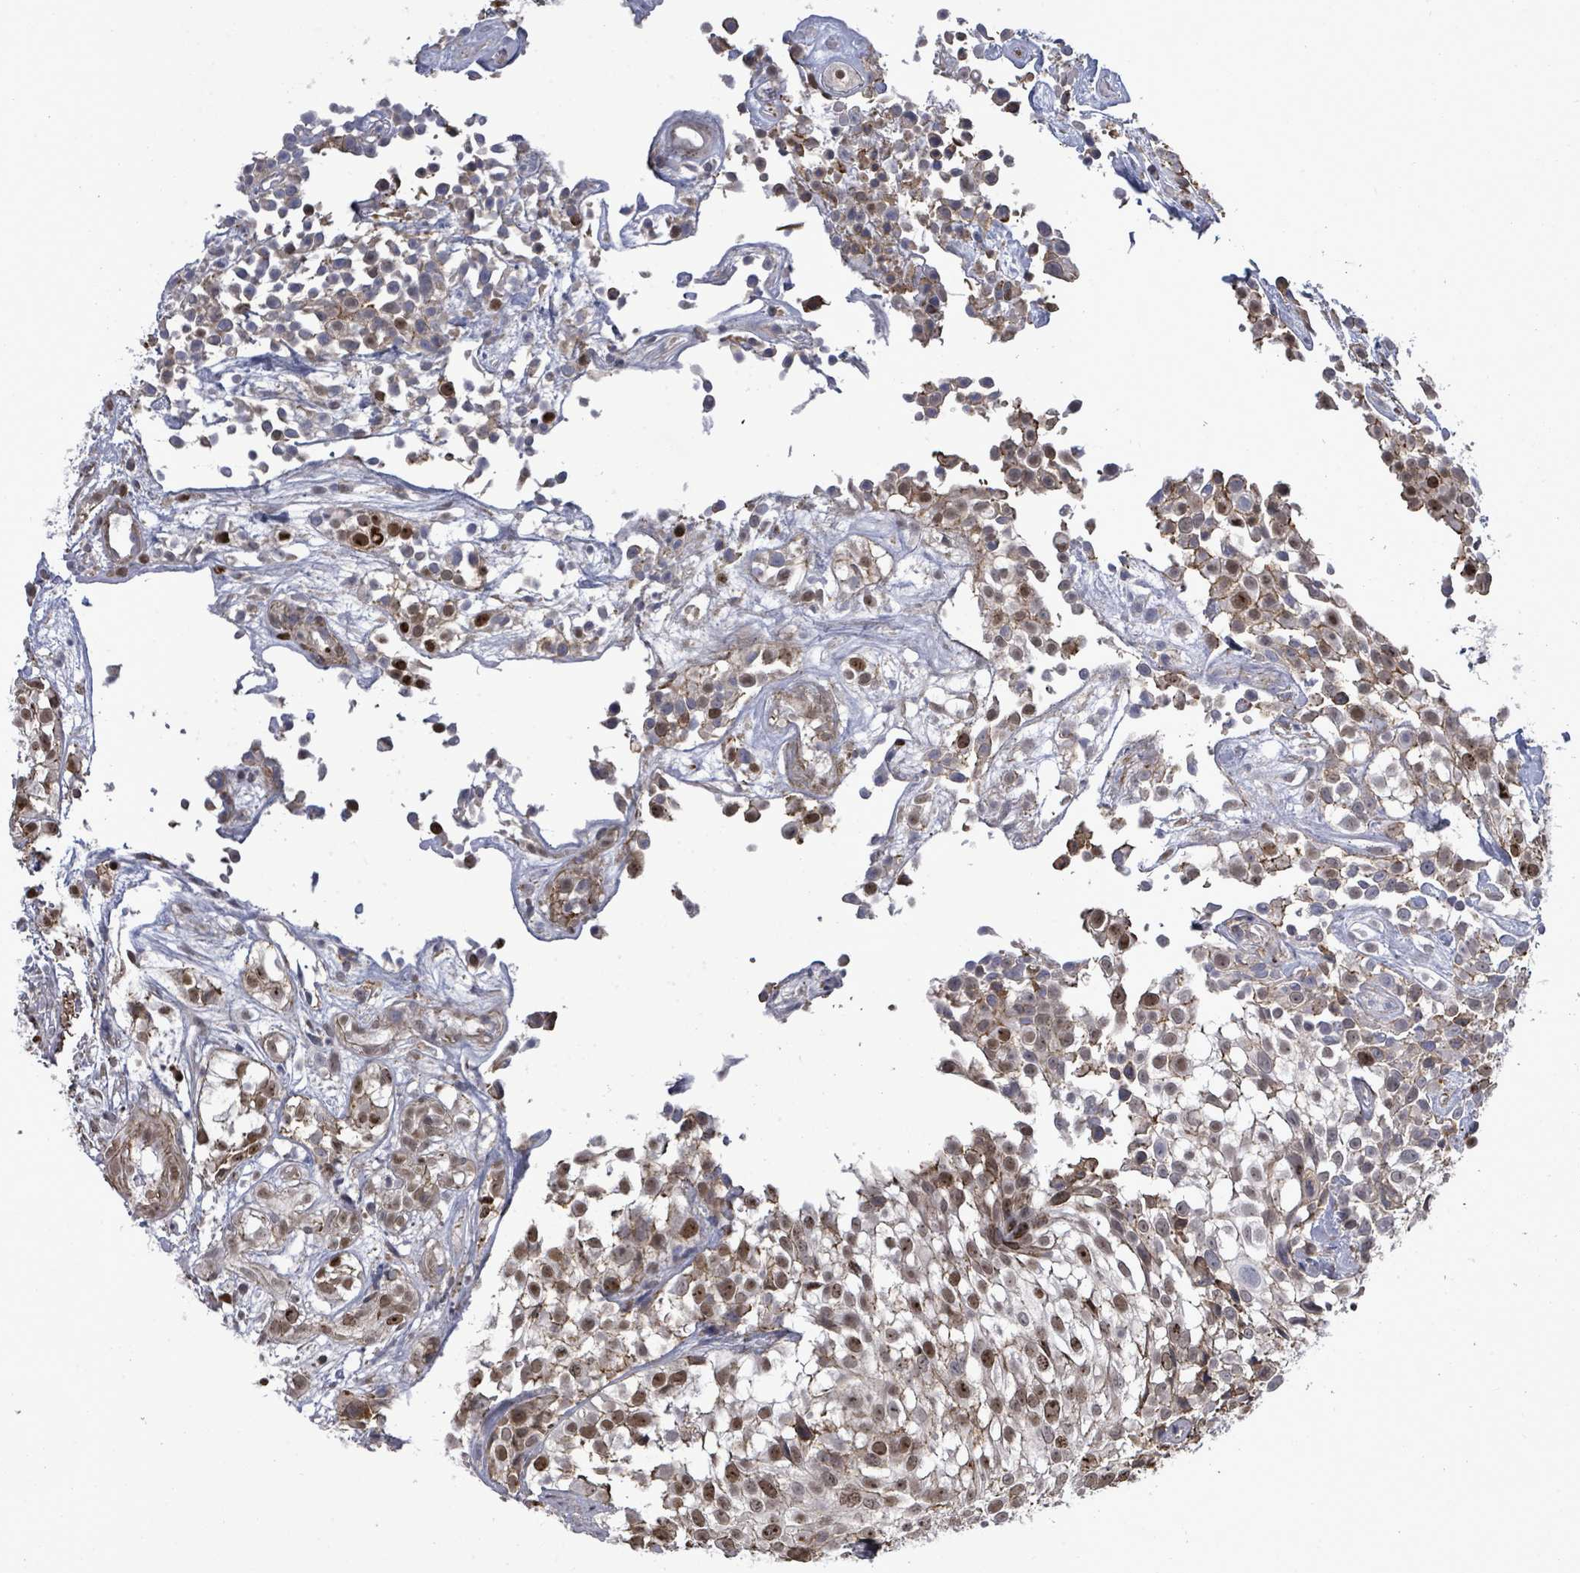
{"staining": {"intensity": "moderate", "quantity": "25%-75%", "location": "nuclear"}, "tissue": "urothelial cancer", "cell_type": "Tumor cells", "image_type": "cancer", "snomed": [{"axis": "morphology", "description": "Urothelial carcinoma, High grade"}, {"axis": "topography", "description": "Urinary bladder"}], "caption": "Urothelial cancer was stained to show a protein in brown. There is medium levels of moderate nuclear staining in approximately 25%-75% of tumor cells.", "gene": "PAPSS1", "patient": {"sex": "male", "age": 56}}